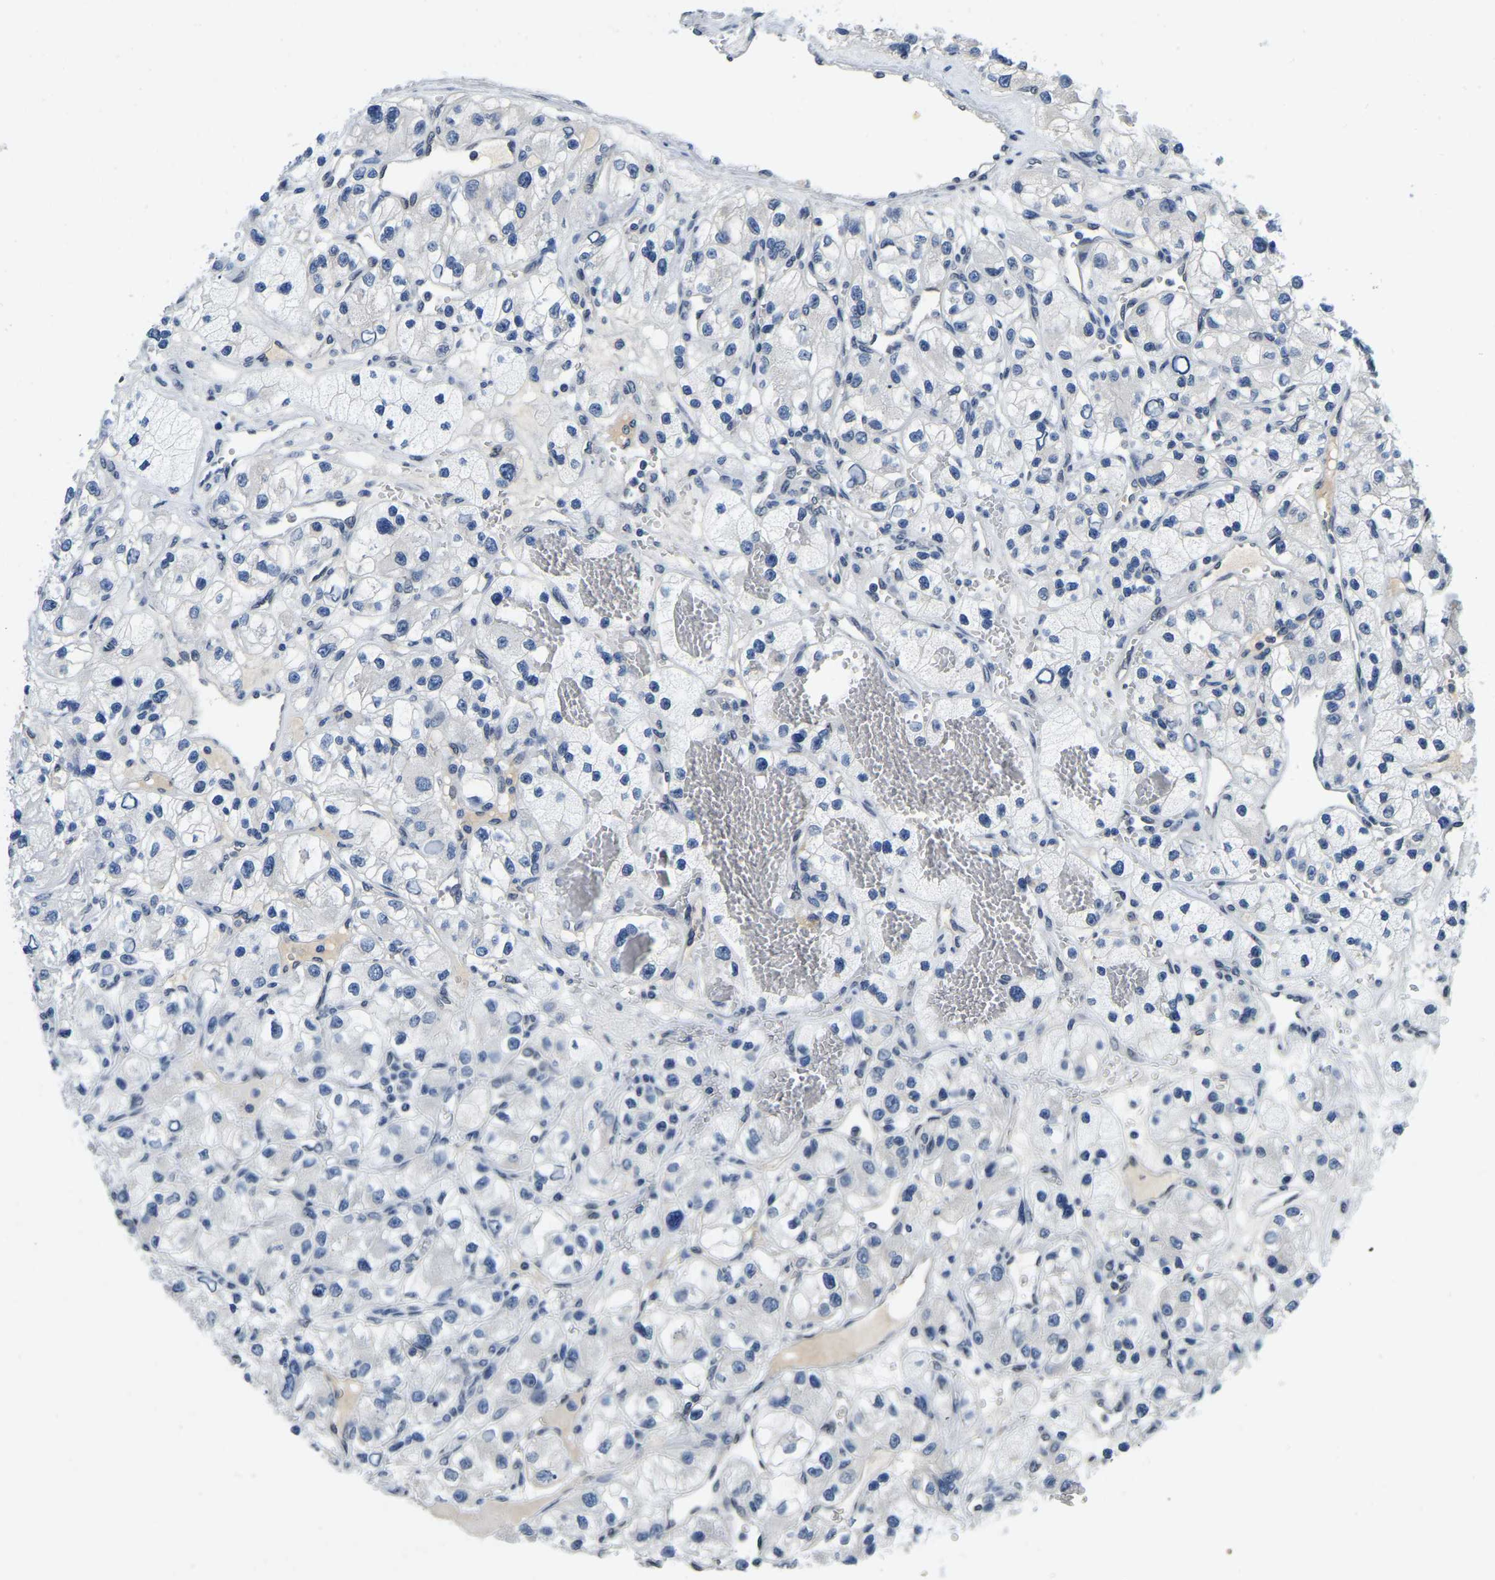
{"staining": {"intensity": "negative", "quantity": "none", "location": "none"}, "tissue": "renal cancer", "cell_type": "Tumor cells", "image_type": "cancer", "snomed": [{"axis": "morphology", "description": "Adenocarcinoma, NOS"}, {"axis": "topography", "description": "Kidney"}], "caption": "An image of adenocarcinoma (renal) stained for a protein demonstrates no brown staining in tumor cells.", "gene": "RANBP2", "patient": {"sex": "female", "age": 57}}